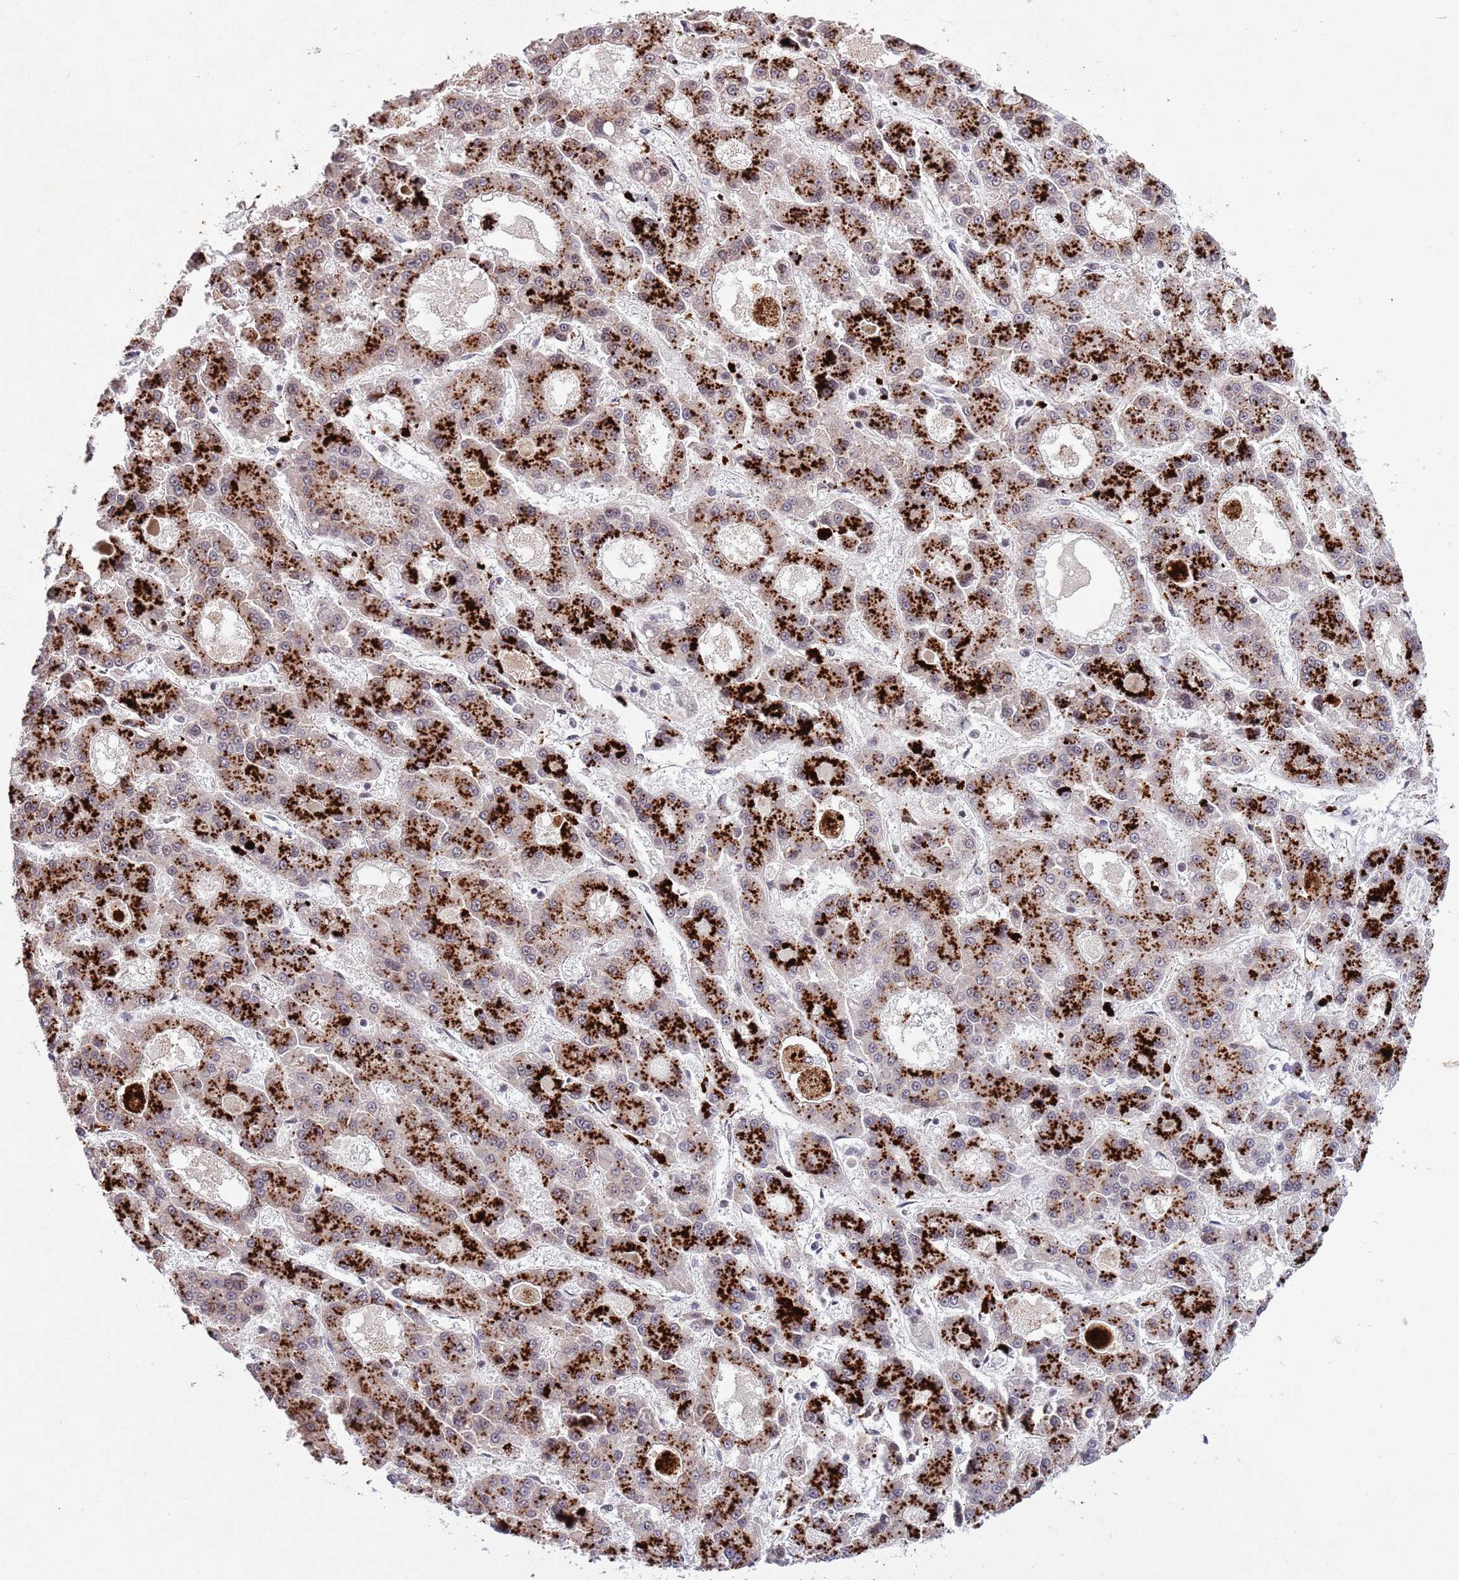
{"staining": {"intensity": "strong", "quantity": ">75%", "location": "cytoplasmic/membranous"}, "tissue": "liver cancer", "cell_type": "Tumor cells", "image_type": "cancer", "snomed": [{"axis": "morphology", "description": "Carcinoma, Hepatocellular, NOS"}, {"axis": "topography", "description": "Liver"}], "caption": "A histopathology image showing strong cytoplasmic/membranous expression in approximately >75% of tumor cells in hepatocellular carcinoma (liver), as visualized by brown immunohistochemical staining.", "gene": "TRIM27", "patient": {"sex": "male", "age": 70}}